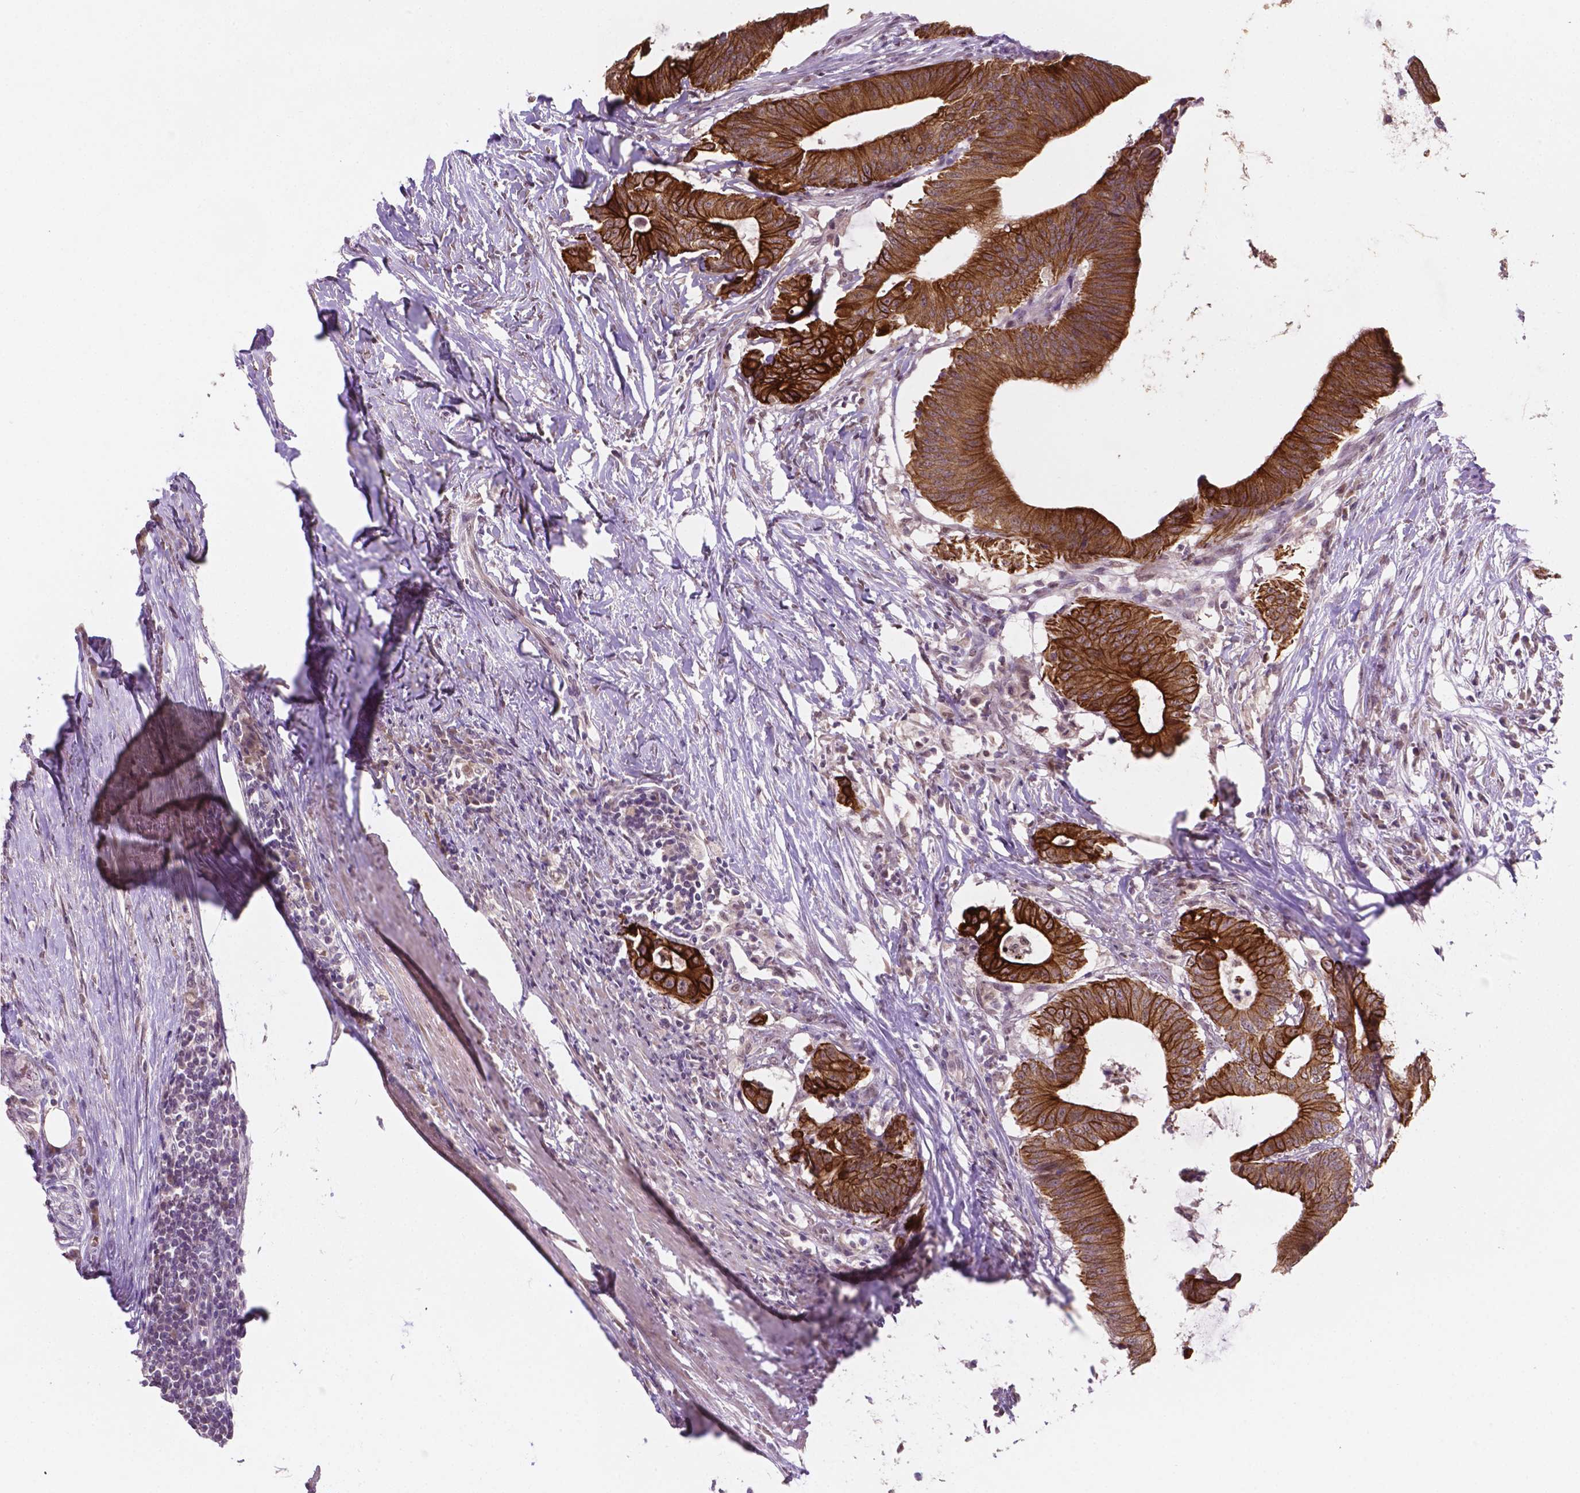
{"staining": {"intensity": "strong", "quantity": ">75%", "location": "cytoplasmic/membranous"}, "tissue": "colorectal cancer", "cell_type": "Tumor cells", "image_type": "cancer", "snomed": [{"axis": "morphology", "description": "Adenocarcinoma, NOS"}, {"axis": "topography", "description": "Colon"}], "caption": "Colorectal cancer was stained to show a protein in brown. There is high levels of strong cytoplasmic/membranous staining in about >75% of tumor cells. The staining was performed using DAB, with brown indicating positive protein expression. Nuclei are stained blue with hematoxylin.", "gene": "SHLD3", "patient": {"sex": "female", "age": 43}}